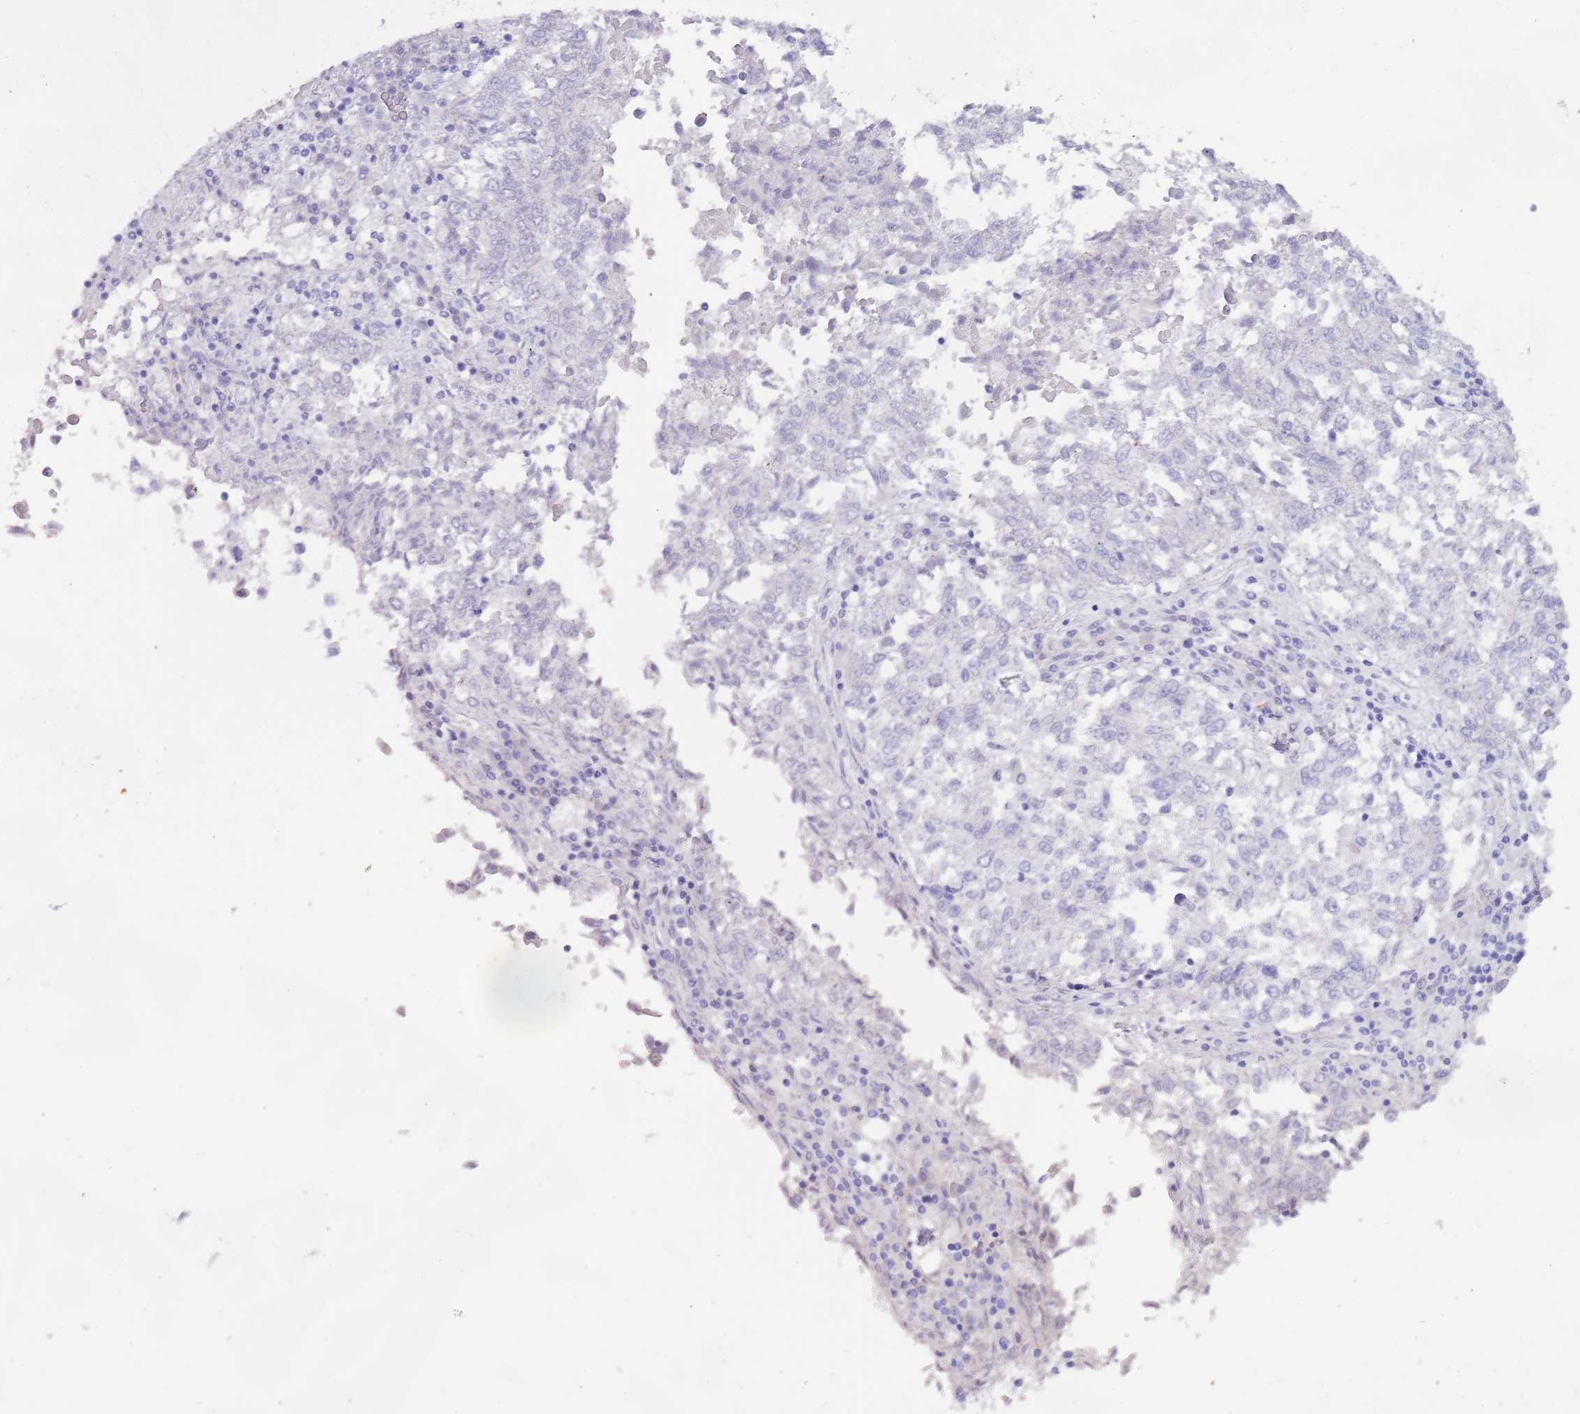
{"staining": {"intensity": "negative", "quantity": "none", "location": "none"}, "tissue": "lung cancer", "cell_type": "Tumor cells", "image_type": "cancer", "snomed": [{"axis": "morphology", "description": "Squamous cell carcinoma, NOS"}, {"axis": "topography", "description": "Lung"}], "caption": "IHC of human lung squamous cell carcinoma demonstrates no positivity in tumor cells.", "gene": "MYADML2", "patient": {"sex": "male", "age": 73}}